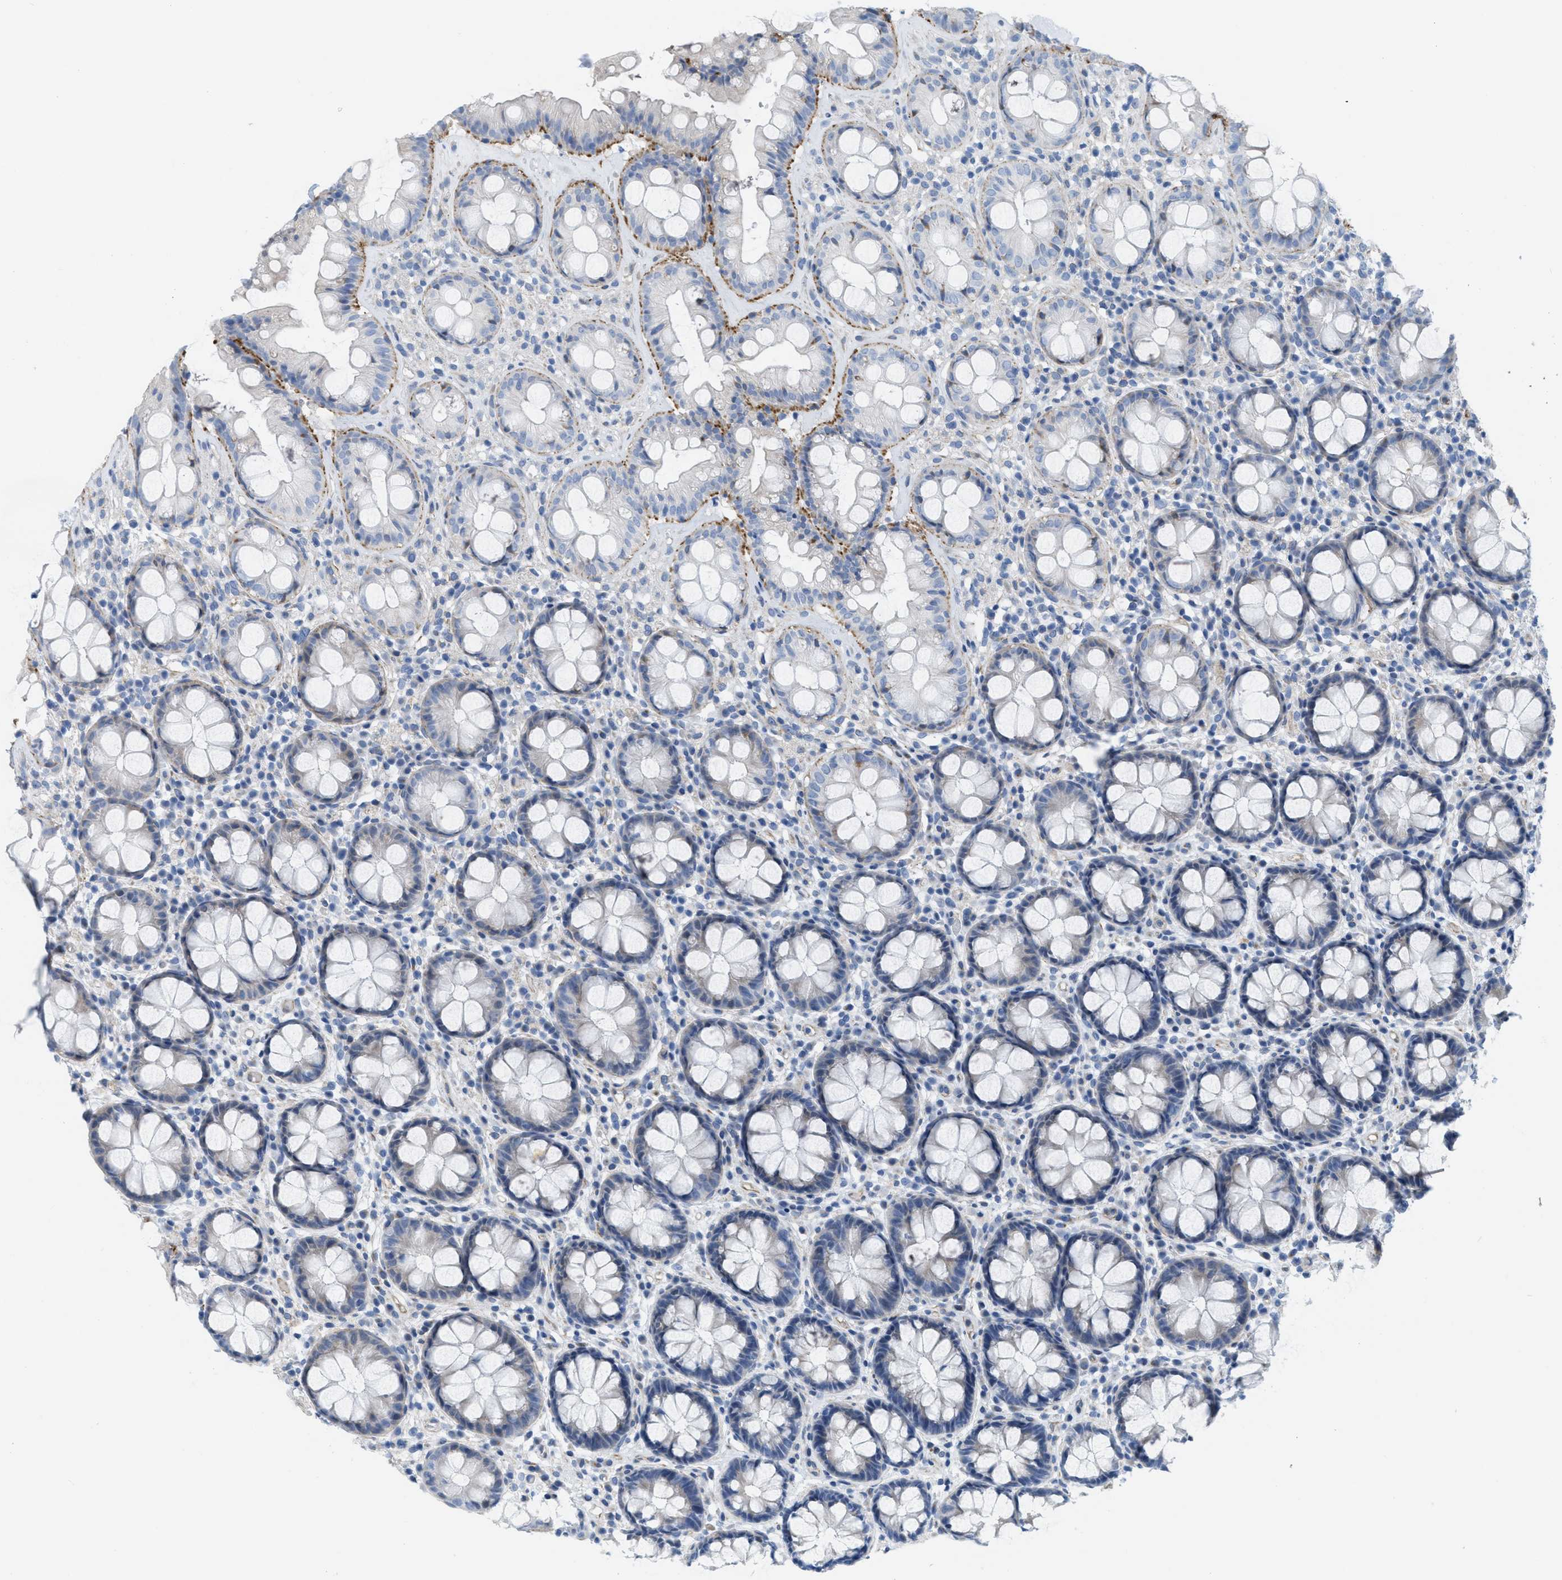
{"staining": {"intensity": "moderate", "quantity": "<25%", "location": "cytoplasmic/membranous"}, "tissue": "rectum", "cell_type": "Glandular cells", "image_type": "normal", "snomed": [{"axis": "morphology", "description": "Normal tissue, NOS"}, {"axis": "topography", "description": "Rectum"}], "caption": "Immunohistochemical staining of normal rectum demonstrates moderate cytoplasmic/membranous protein staining in approximately <25% of glandular cells. (DAB = brown stain, brightfield microscopy at high magnification).", "gene": "SLC12A1", "patient": {"sex": "male", "age": 64}}